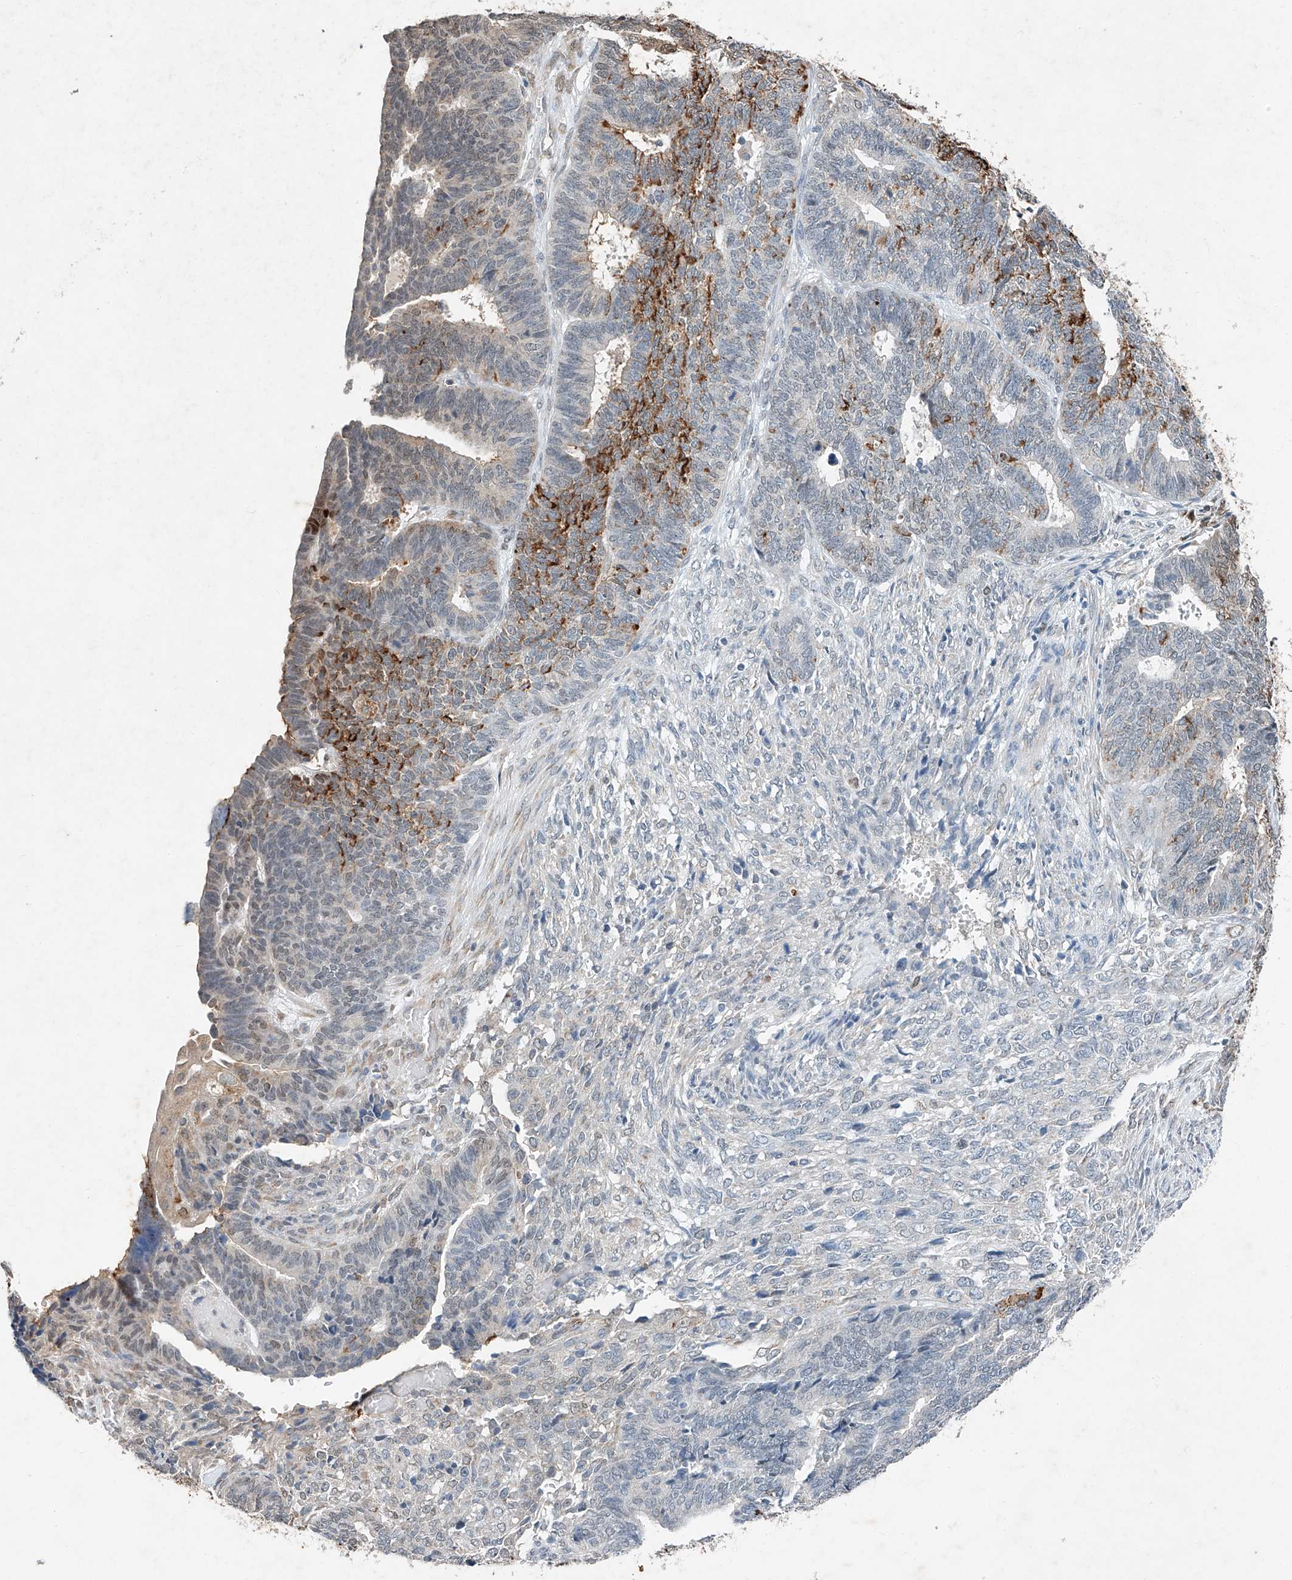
{"staining": {"intensity": "moderate", "quantity": "25%-75%", "location": "cytoplasmic/membranous"}, "tissue": "endometrial cancer", "cell_type": "Tumor cells", "image_type": "cancer", "snomed": [{"axis": "morphology", "description": "Adenocarcinoma, NOS"}, {"axis": "topography", "description": "Endometrium"}], "caption": "Protein staining shows moderate cytoplasmic/membranous positivity in about 25%-75% of tumor cells in endometrial cancer (adenocarcinoma).", "gene": "CTDP1", "patient": {"sex": "female", "age": 70}}